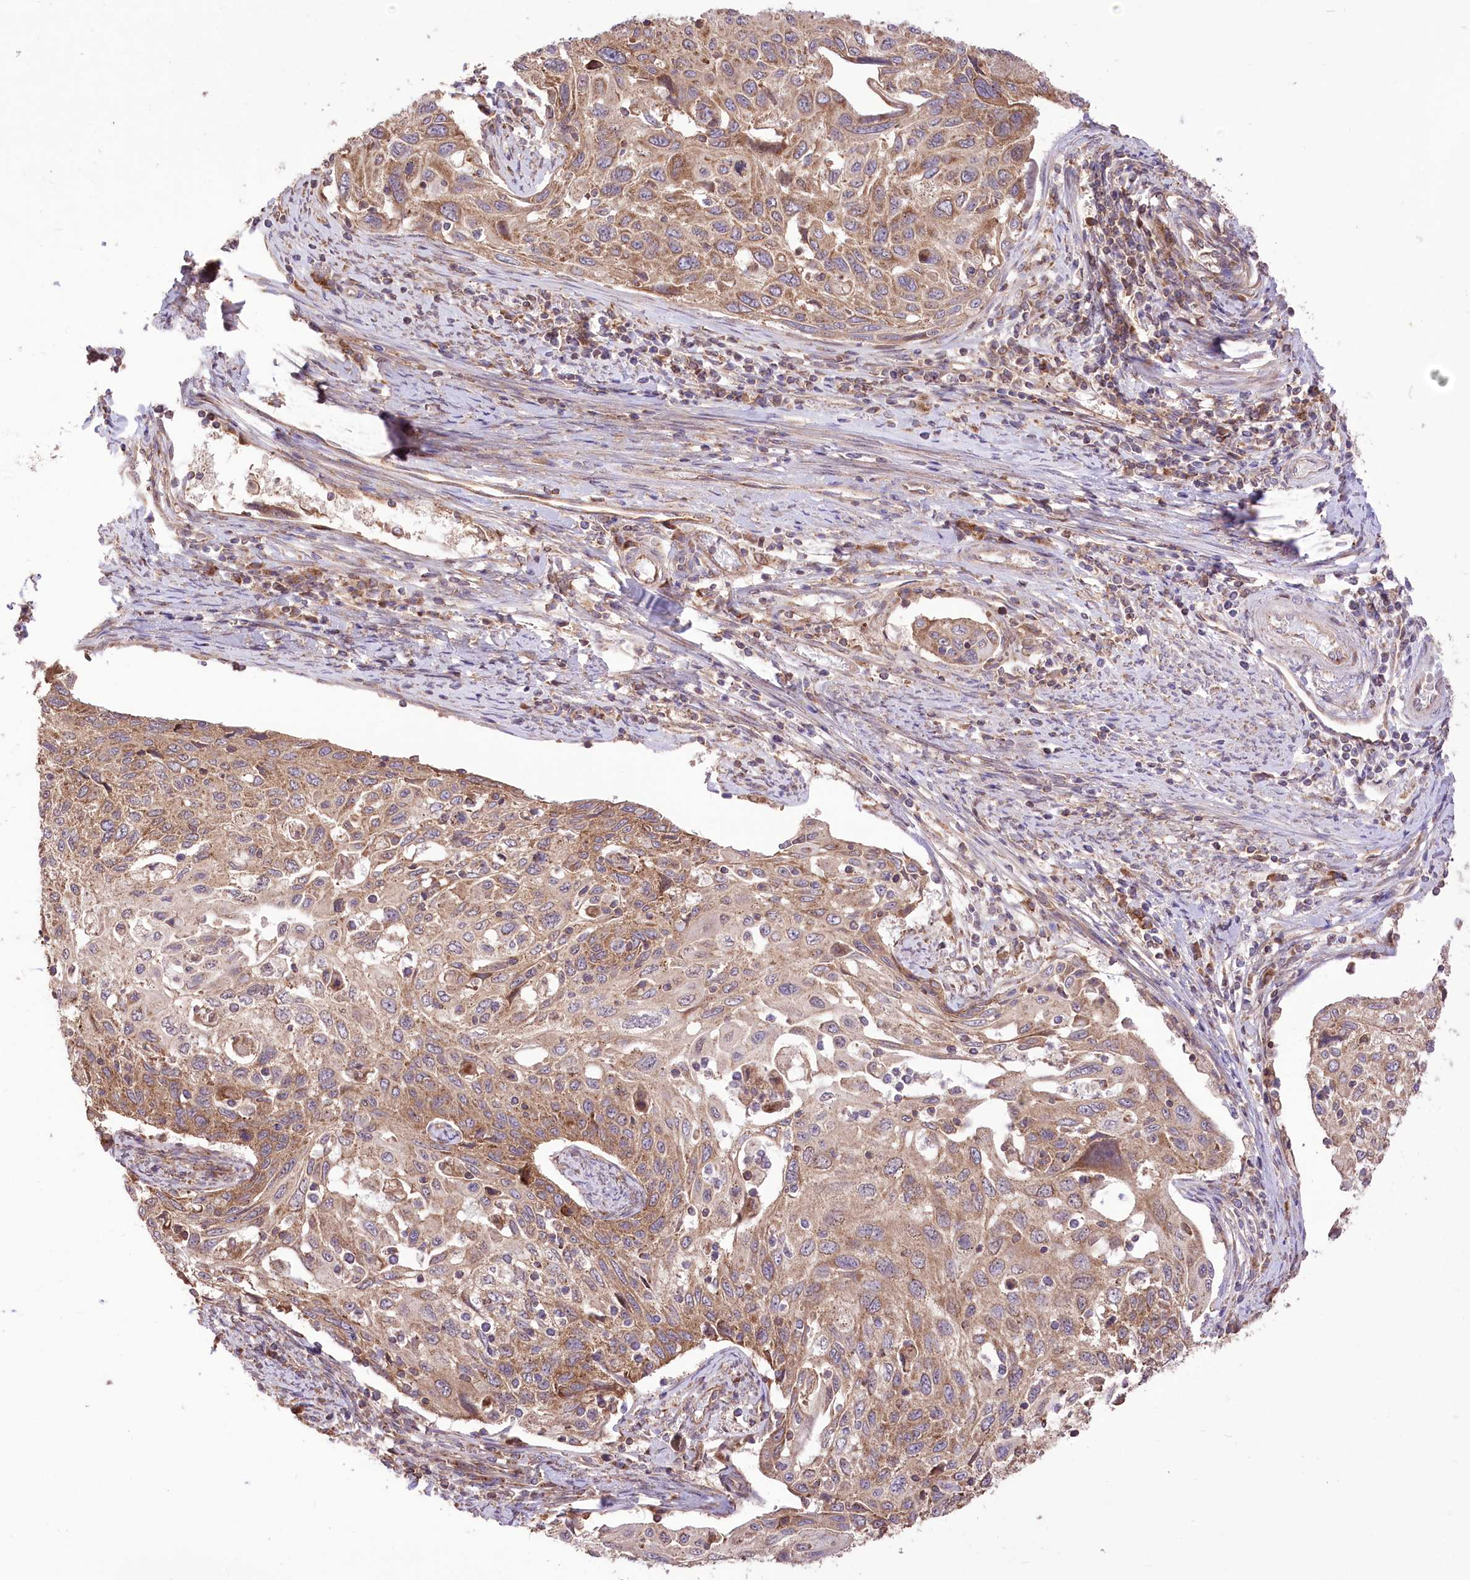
{"staining": {"intensity": "moderate", "quantity": ">75%", "location": "cytoplasmic/membranous"}, "tissue": "cervical cancer", "cell_type": "Tumor cells", "image_type": "cancer", "snomed": [{"axis": "morphology", "description": "Squamous cell carcinoma, NOS"}, {"axis": "topography", "description": "Cervix"}], "caption": "Protein analysis of cervical cancer tissue reveals moderate cytoplasmic/membranous expression in about >75% of tumor cells. (brown staining indicates protein expression, while blue staining denotes nuclei).", "gene": "XYLB", "patient": {"sex": "female", "age": 70}}